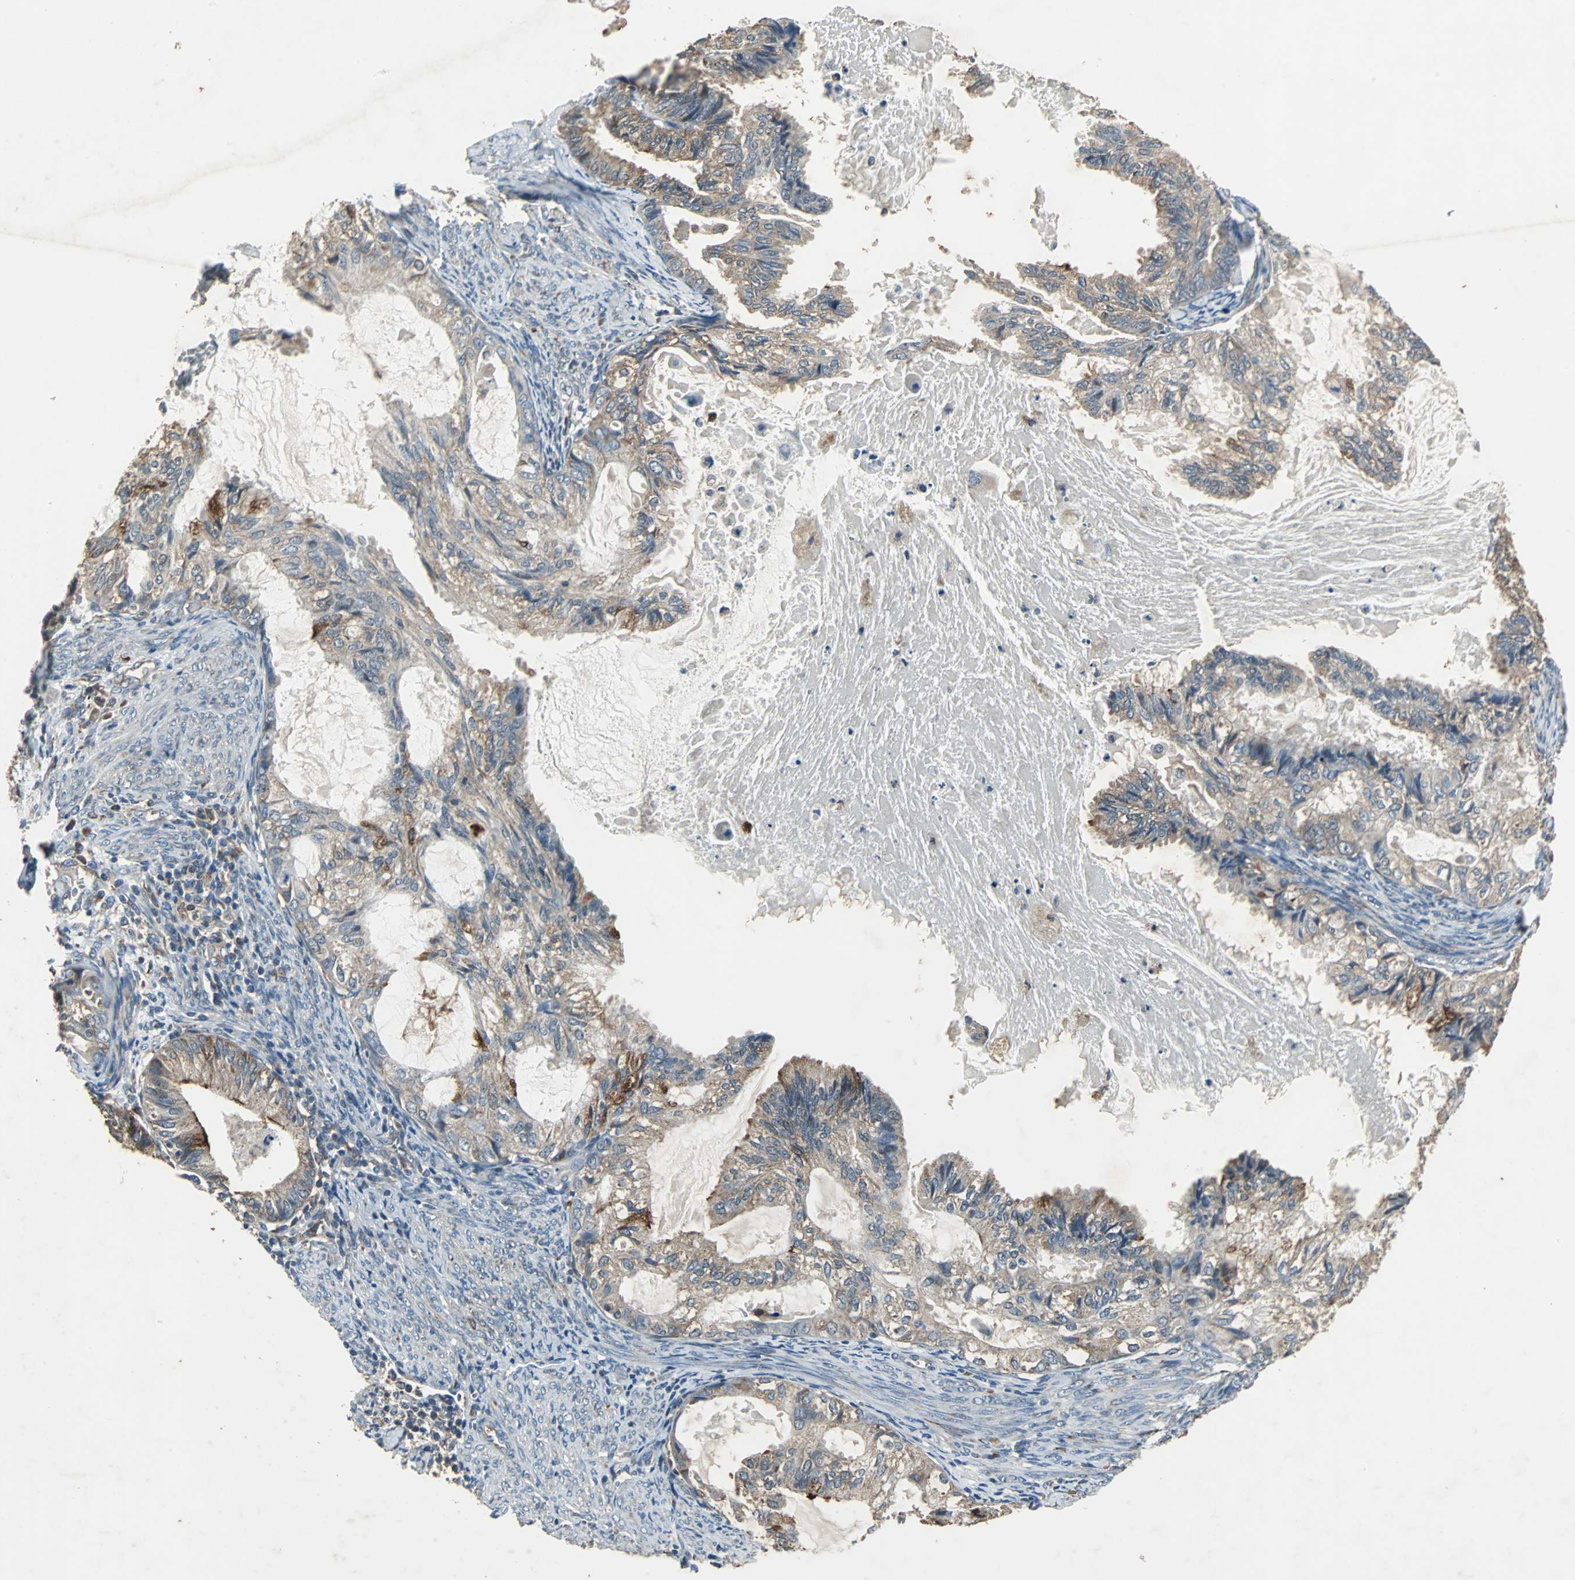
{"staining": {"intensity": "moderate", "quantity": "25%-75%", "location": "cytoplasmic/membranous"}, "tissue": "cervical cancer", "cell_type": "Tumor cells", "image_type": "cancer", "snomed": [{"axis": "morphology", "description": "Normal tissue, NOS"}, {"axis": "morphology", "description": "Adenocarcinoma, NOS"}, {"axis": "topography", "description": "Cervix"}, {"axis": "topography", "description": "Endometrium"}], "caption": "Tumor cells display medium levels of moderate cytoplasmic/membranous positivity in approximately 25%-75% of cells in human cervical cancer.", "gene": "SOS1", "patient": {"sex": "female", "age": 86}}